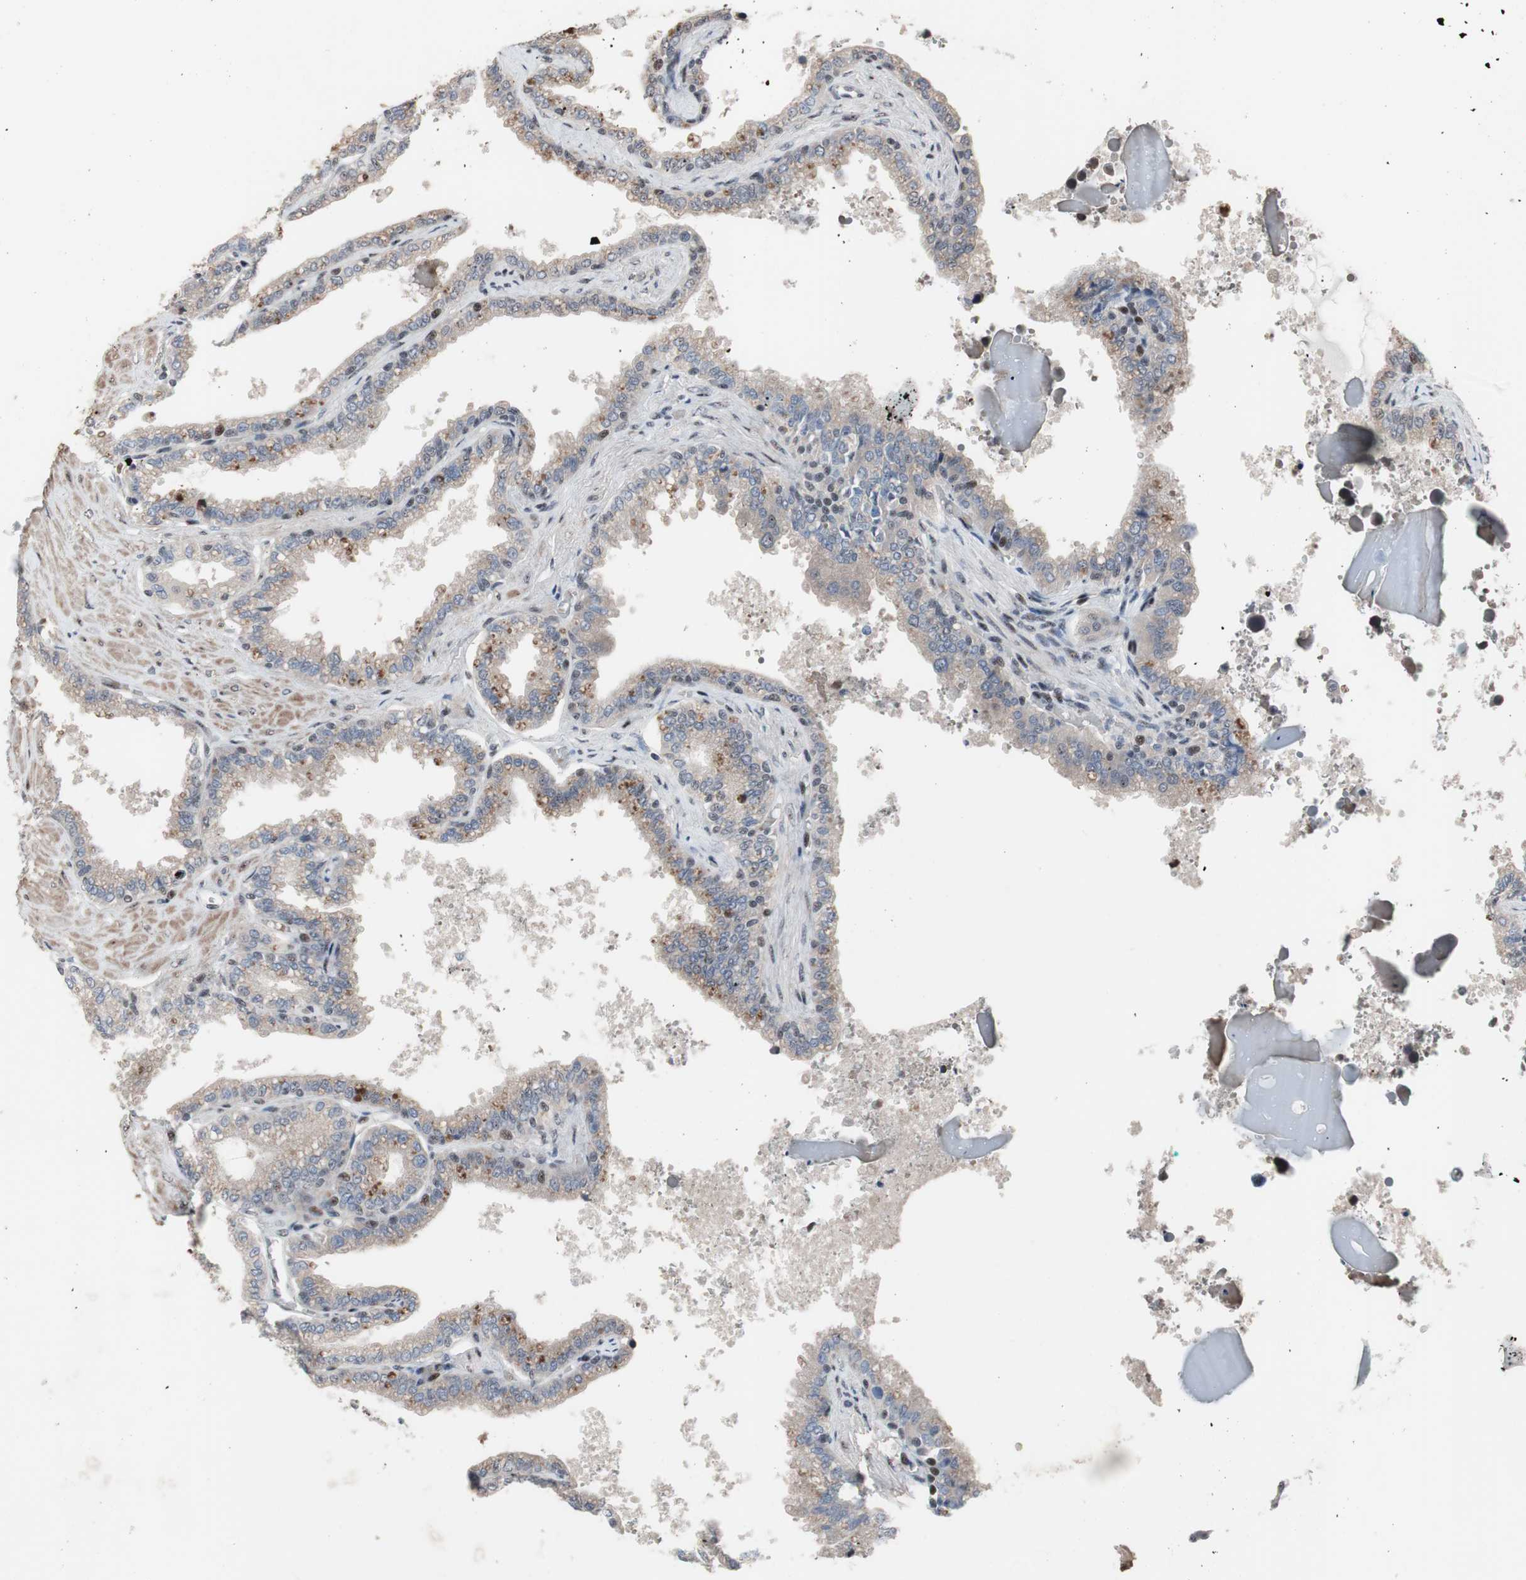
{"staining": {"intensity": "moderate", "quantity": "<25%", "location": "cytoplasmic/membranous,nuclear"}, "tissue": "seminal vesicle", "cell_type": "Glandular cells", "image_type": "normal", "snomed": [{"axis": "morphology", "description": "Normal tissue, NOS"}, {"axis": "topography", "description": "Seminal veicle"}], "caption": "An immunohistochemistry histopathology image of benign tissue is shown. Protein staining in brown shows moderate cytoplasmic/membranous,nuclear positivity in seminal vesicle within glandular cells.", "gene": "PINX1", "patient": {"sex": "male", "age": 46}}